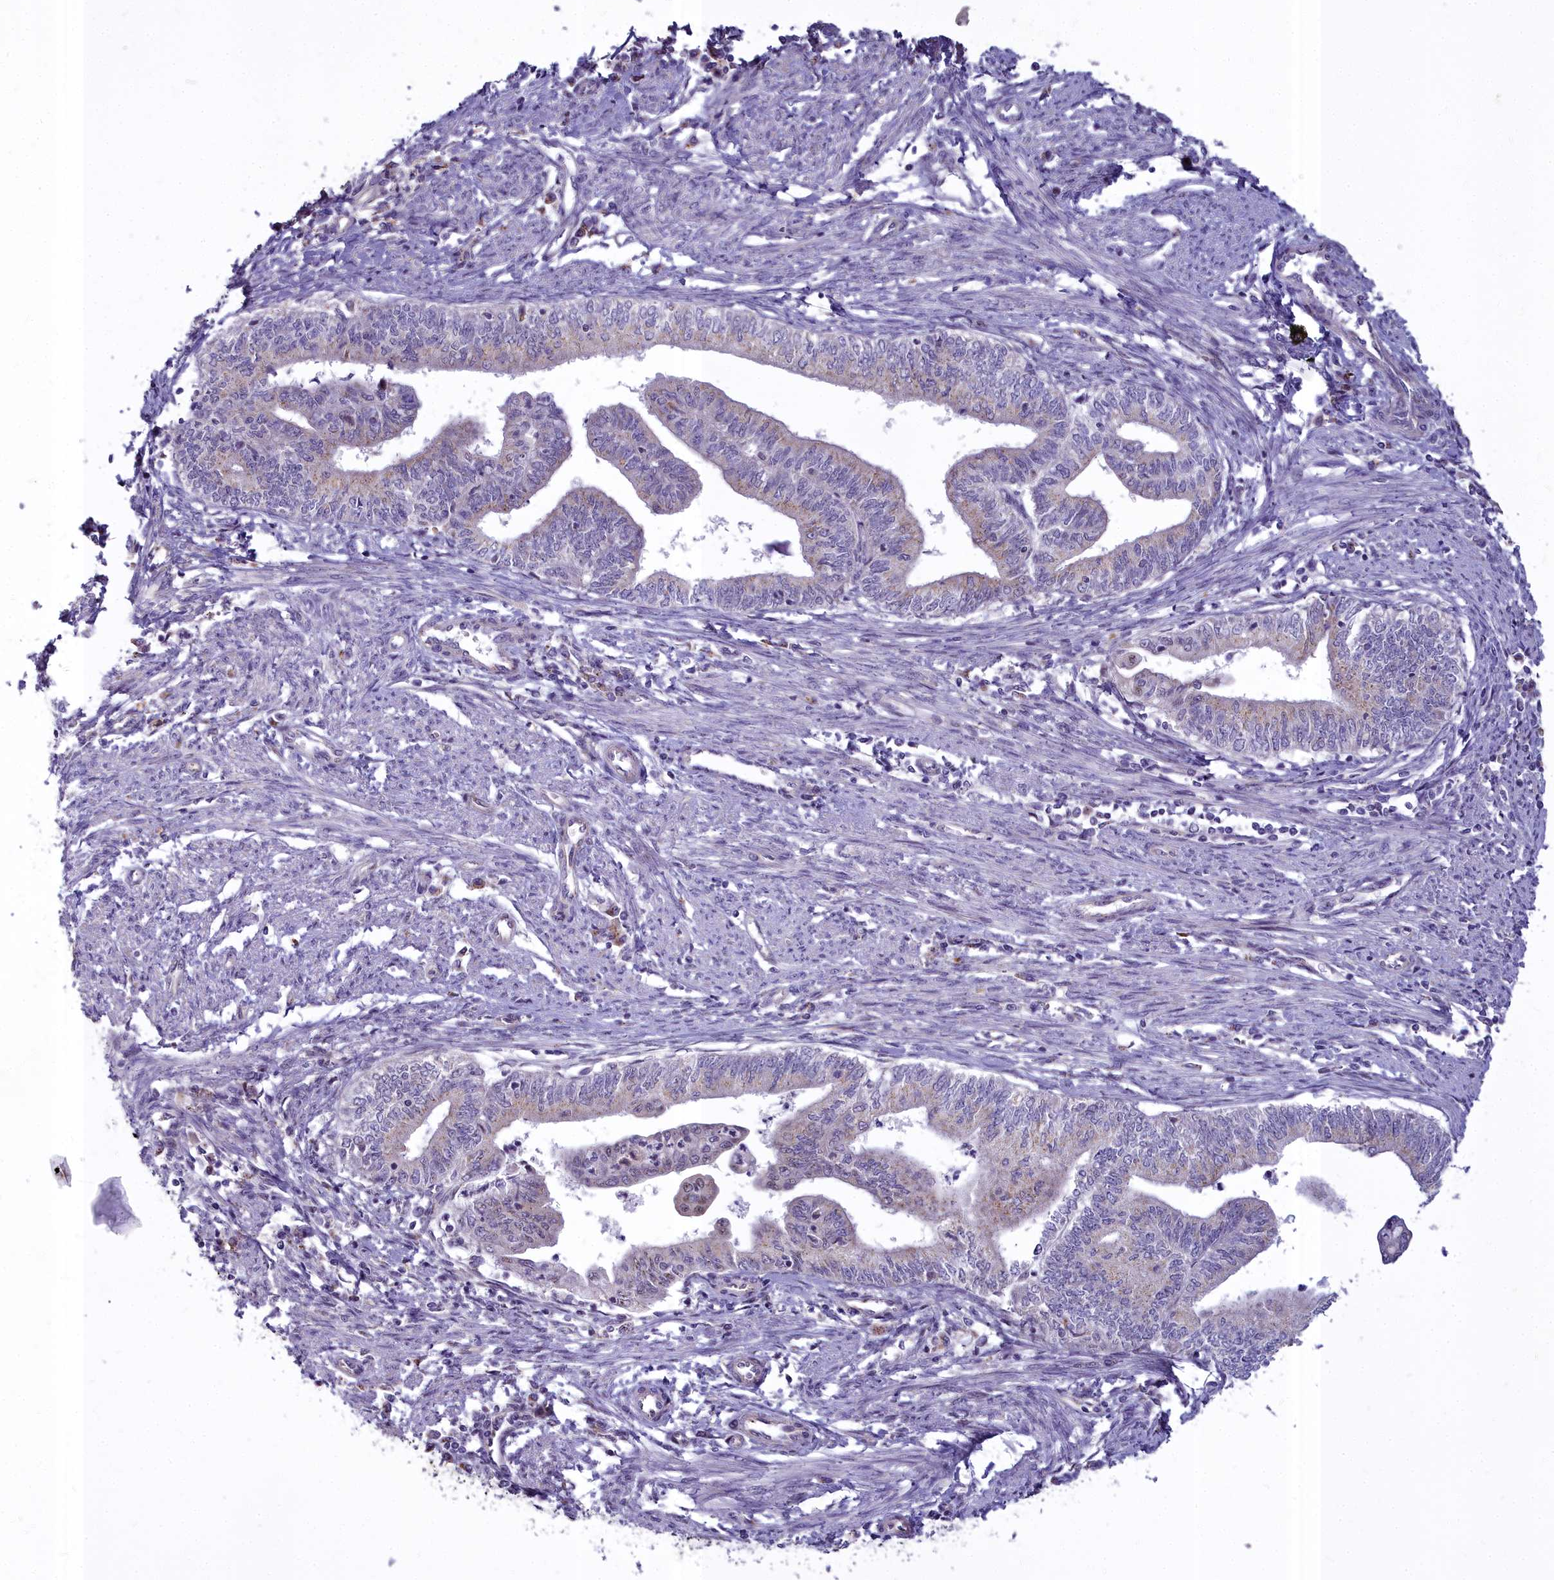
{"staining": {"intensity": "weak", "quantity": "<25%", "location": "cytoplasmic/membranous"}, "tissue": "endometrial cancer", "cell_type": "Tumor cells", "image_type": "cancer", "snomed": [{"axis": "morphology", "description": "Adenocarcinoma, NOS"}, {"axis": "topography", "description": "Endometrium"}], "caption": "Endometrial adenocarcinoma was stained to show a protein in brown. There is no significant expression in tumor cells.", "gene": "WDPCP", "patient": {"sex": "female", "age": 66}}